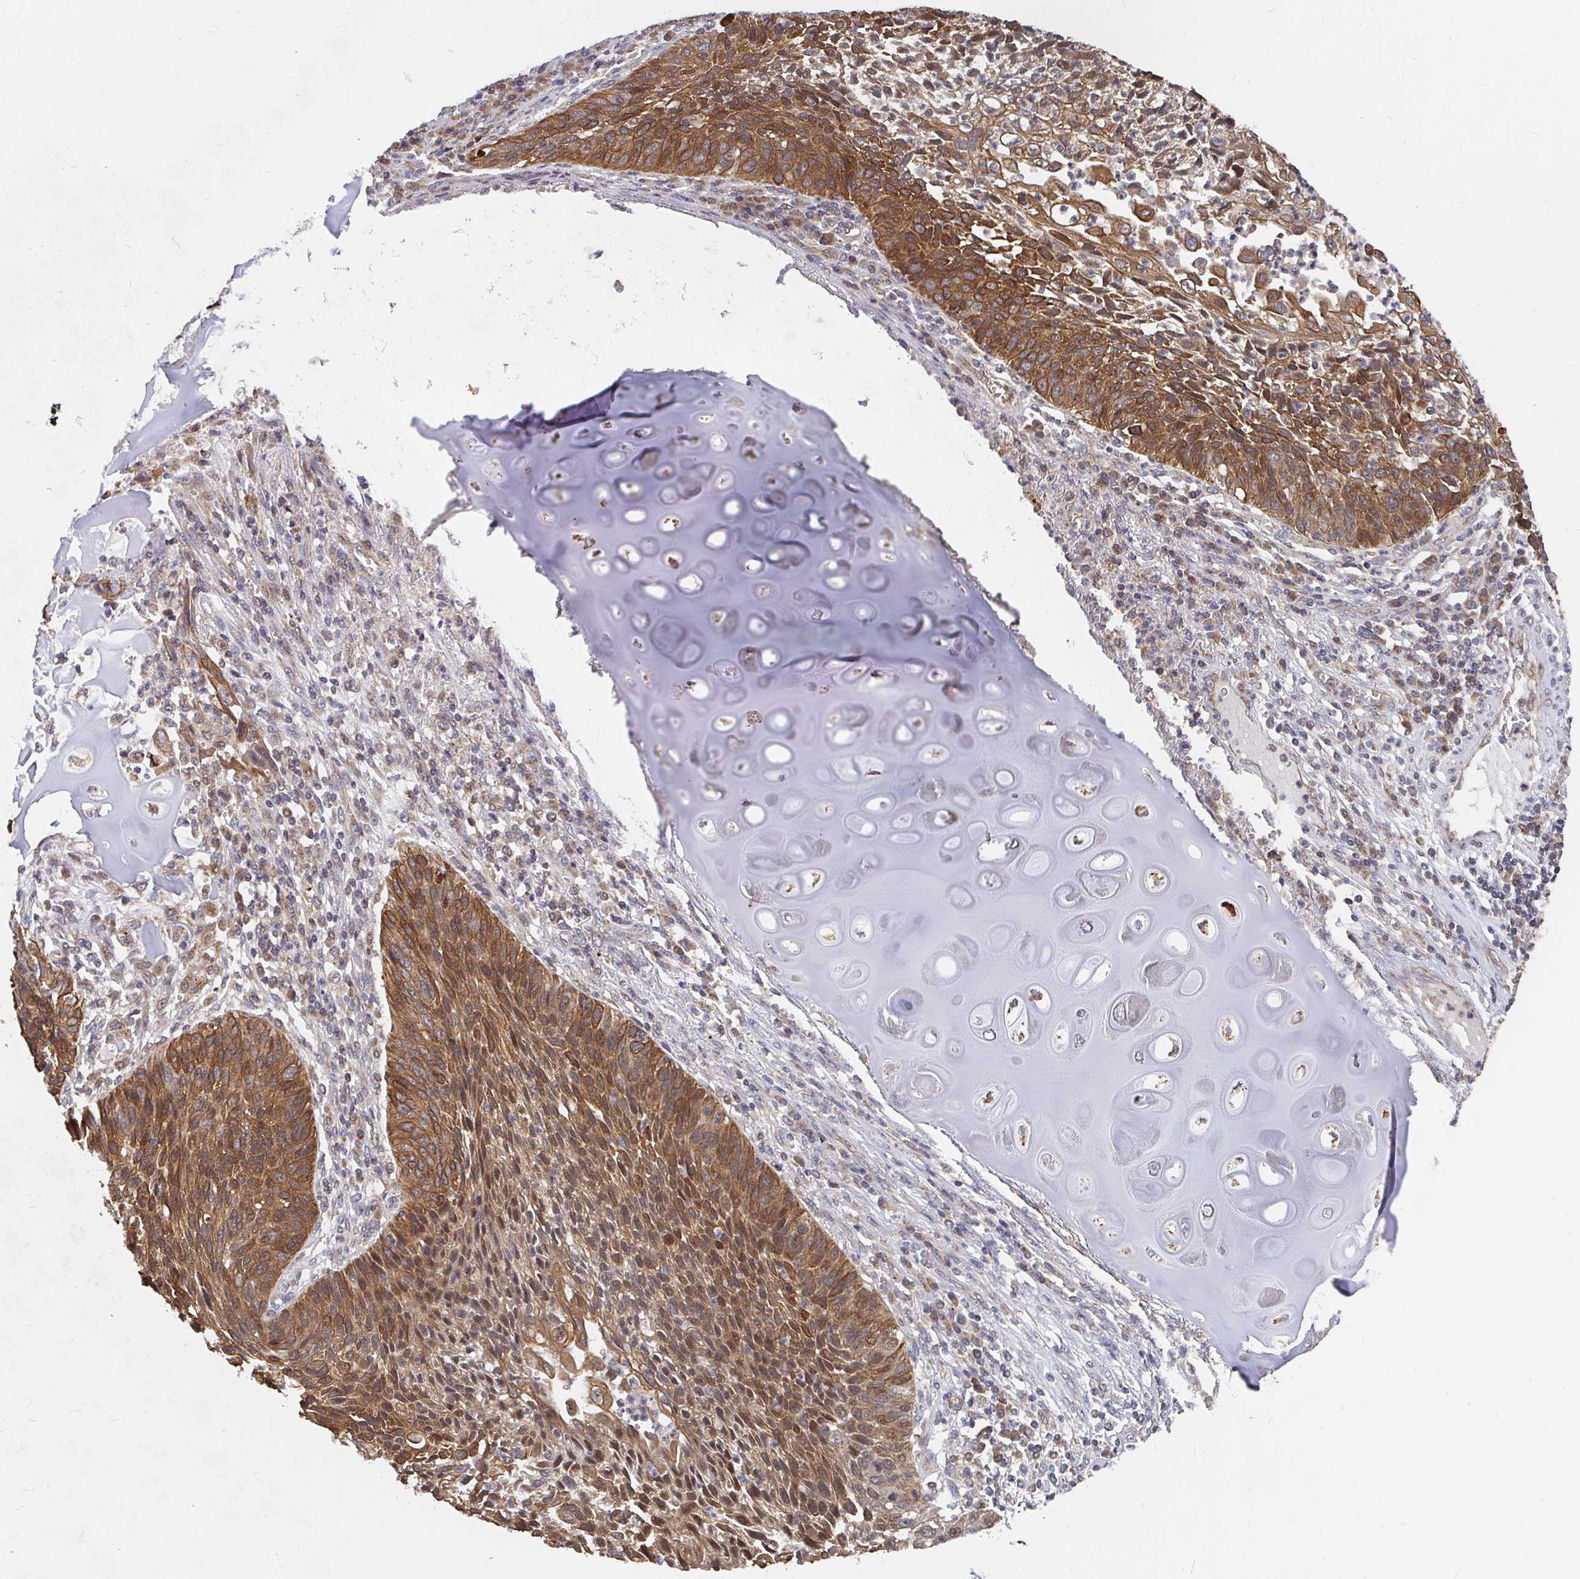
{"staining": {"intensity": "moderate", "quantity": "25%-75%", "location": "cytoplasmic/membranous"}, "tissue": "lung cancer", "cell_type": "Tumor cells", "image_type": "cancer", "snomed": [{"axis": "morphology", "description": "Squamous cell carcinoma, NOS"}, {"axis": "morphology", "description": "Squamous cell carcinoma, metastatic, NOS"}, {"axis": "topography", "description": "Lung"}, {"axis": "topography", "description": "Pleura, NOS"}], "caption": "DAB immunohistochemical staining of lung metastatic squamous cell carcinoma reveals moderate cytoplasmic/membranous protein positivity in approximately 25%-75% of tumor cells.", "gene": "PDF", "patient": {"sex": "male", "age": 72}}